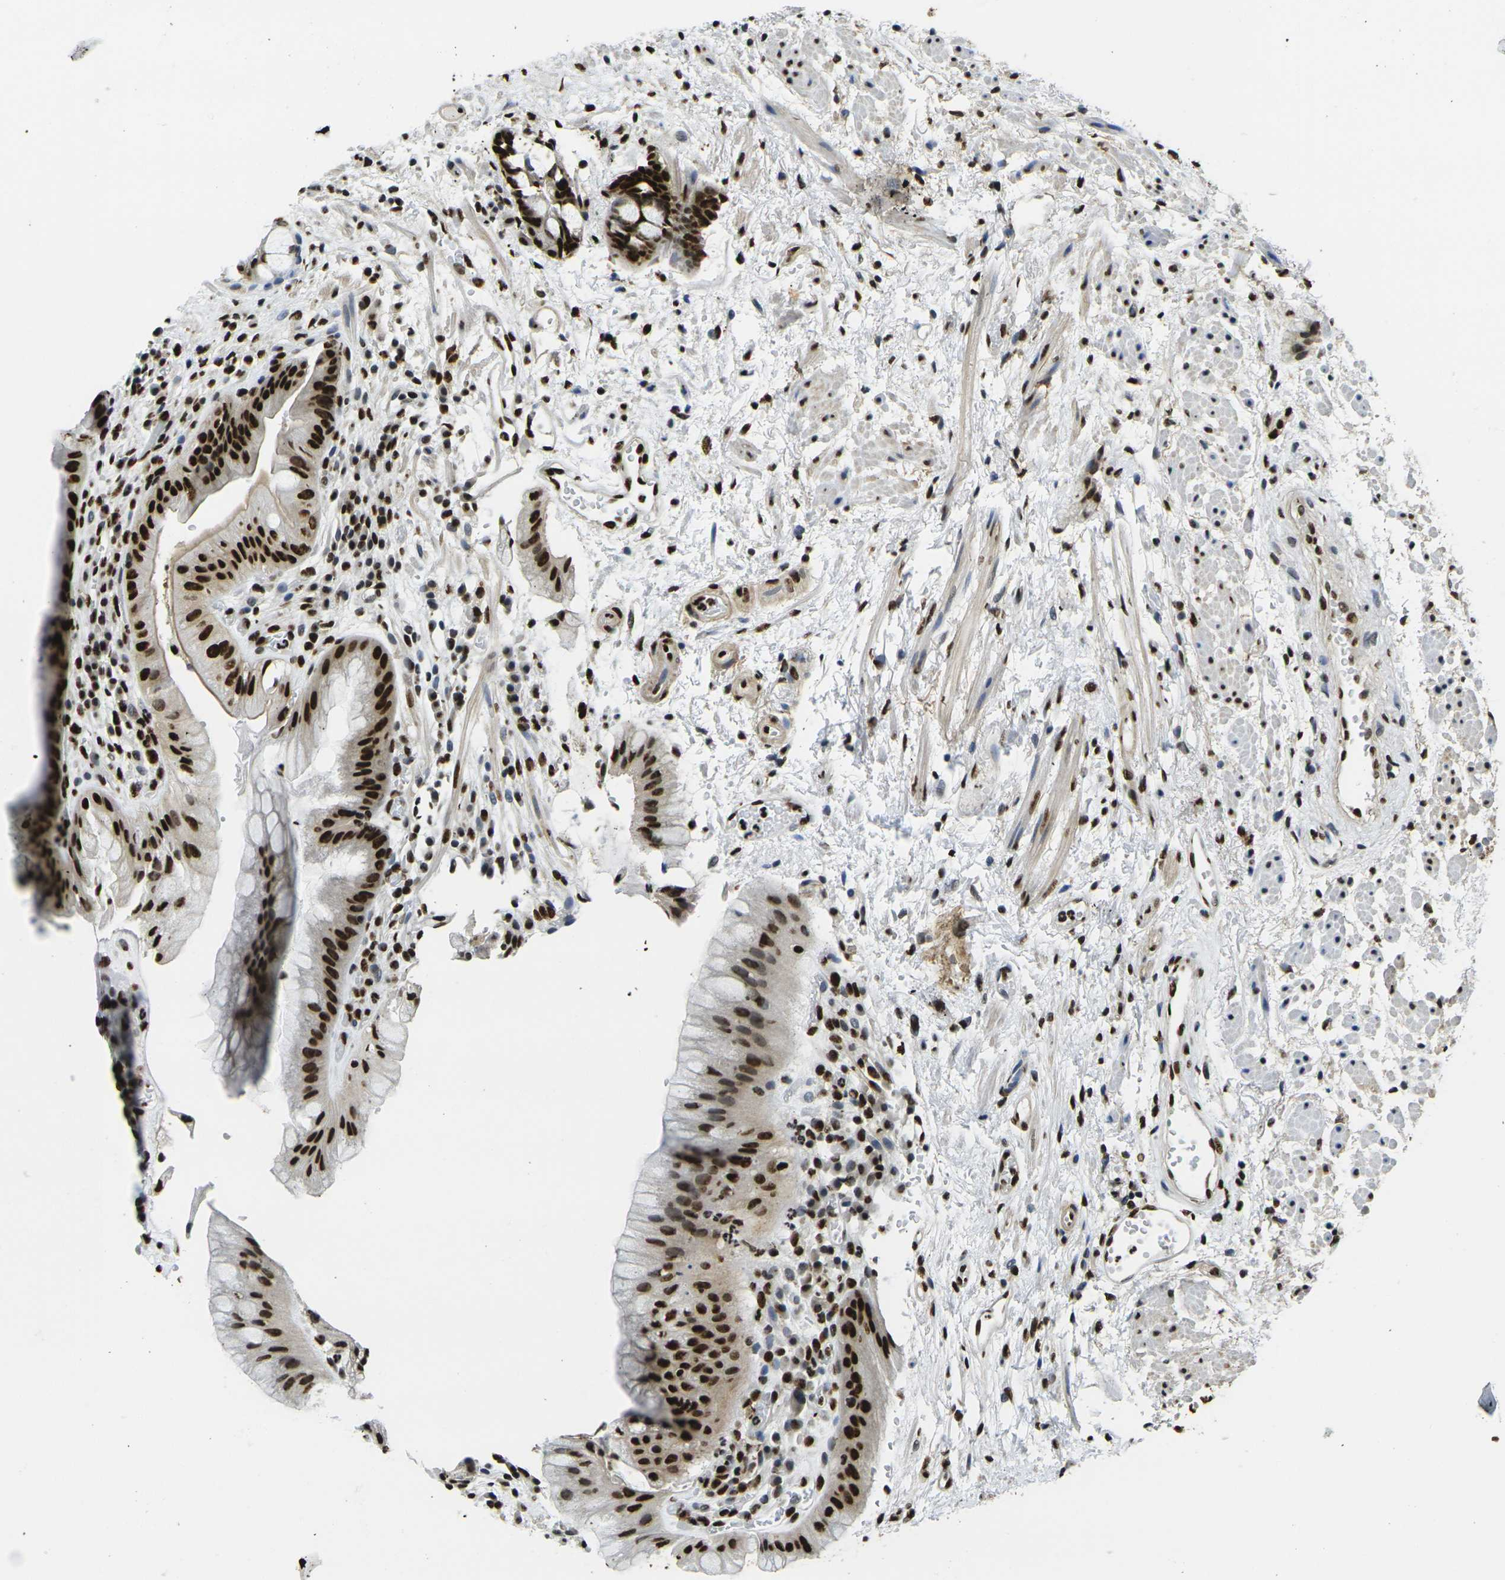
{"staining": {"intensity": "strong", "quantity": ">75%", "location": "nuclear"}, "tissue": "stomach", "cell_type": "Glandular cells", "image_type": "normal", "snomed": [{"axis": "morphology", "description": "Normal tissue, NOS"}, {"axis": "topography", "description": "Stomach, upper"}], "caption": "Unremarkable stomach was stained to show a protein in brown. There is high levels of strong nuclear expression in about >75% of glandular cells. Ihc stains the protein in brown and the nuclei are stained blue.", "gene": "SMARCC1", "patient": {"sex": "male", "age": 72}}